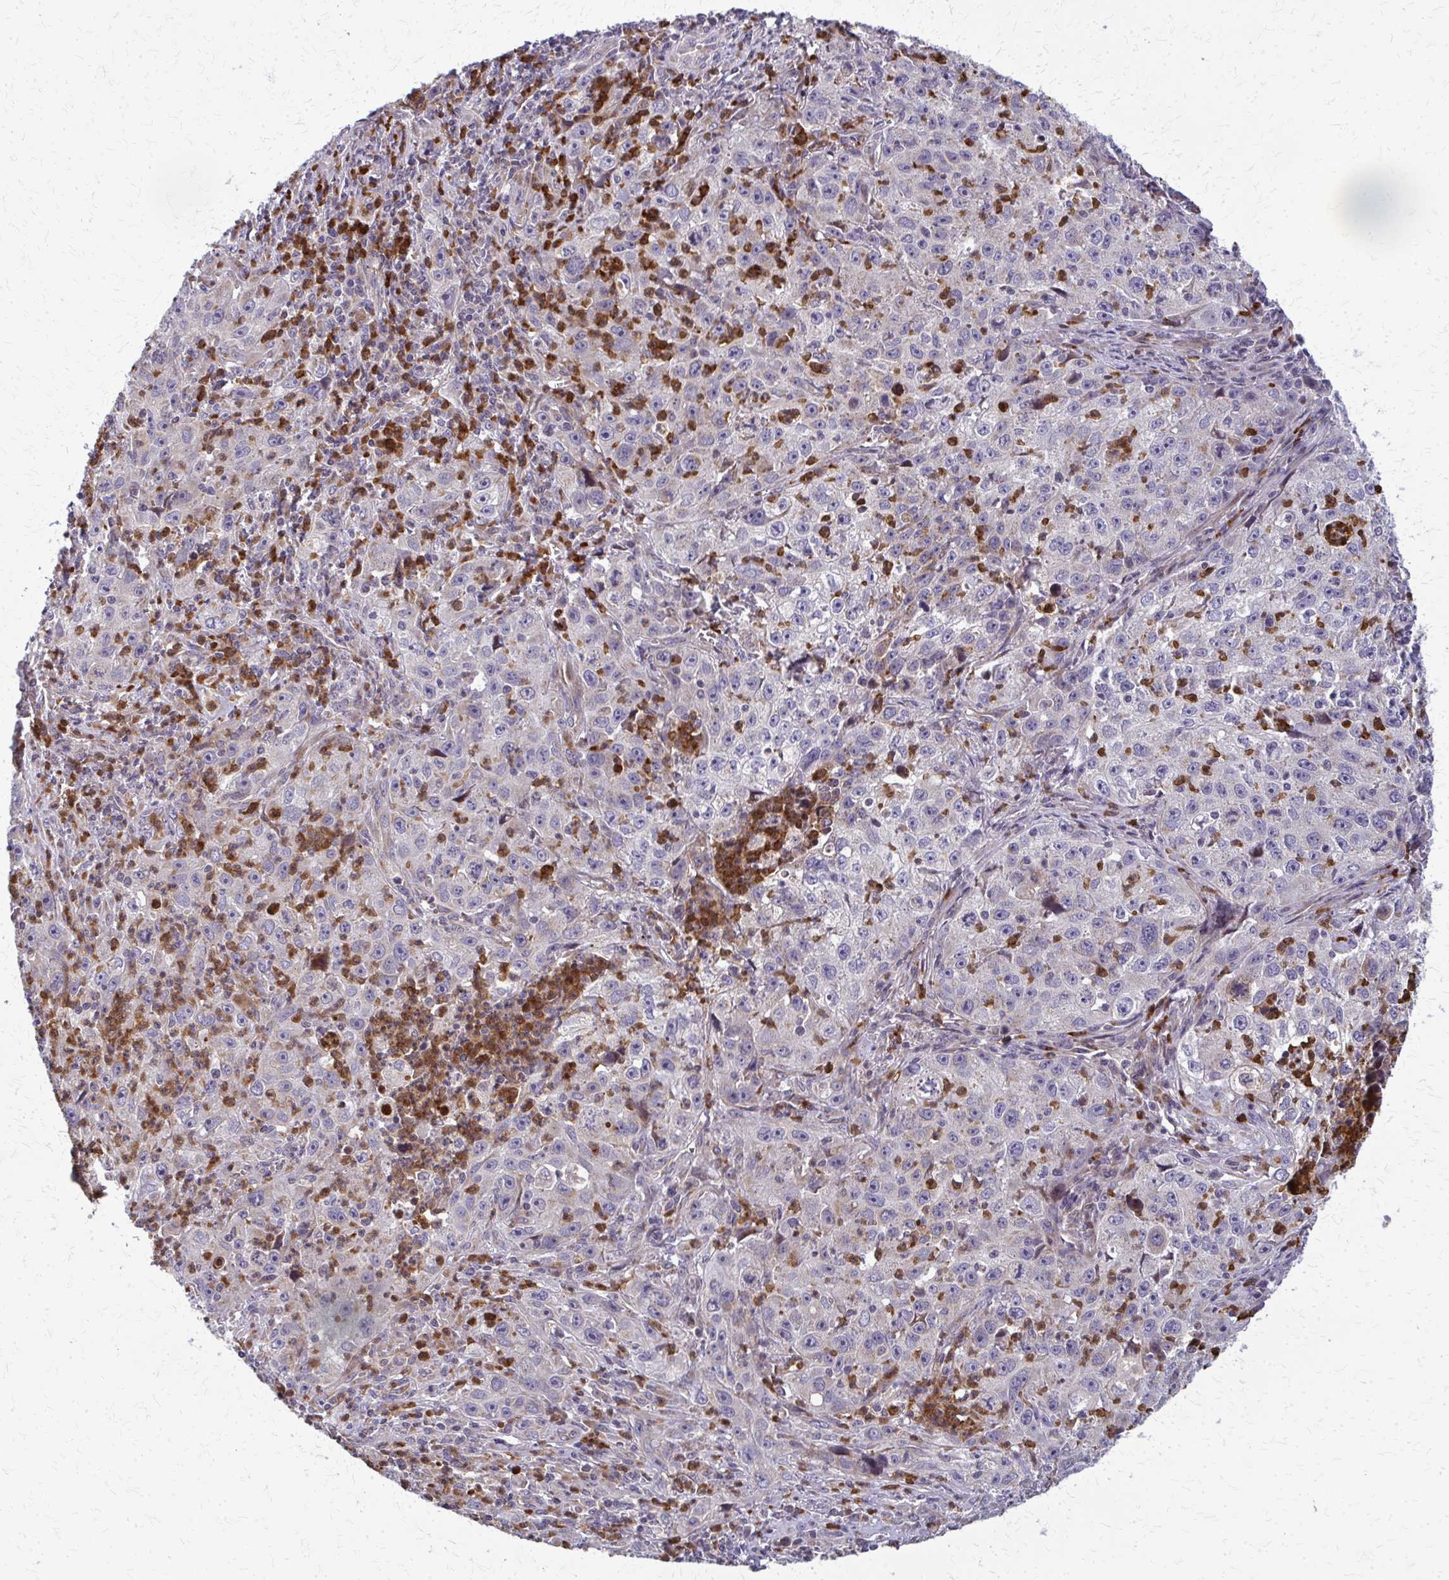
{"staining": {"intensity": "negative", "quantity": "none", "location": "none"}, "tissue": "lung cancer", "cell_type": "Tumor cells", "image_type": "cancer", "snomed": [{"axis": "morphology", "description": "Squamous cell carcinoma, NOS"}, {"axis": "topography", "description": "Lung"}], "caption": "Lung squamous cell carcinoma stained for a protein using immunohistochemistry exhibits no positivity tumor cells.", "gene": "MCCC1", "patient": {"sex": "male", "age": 71}}